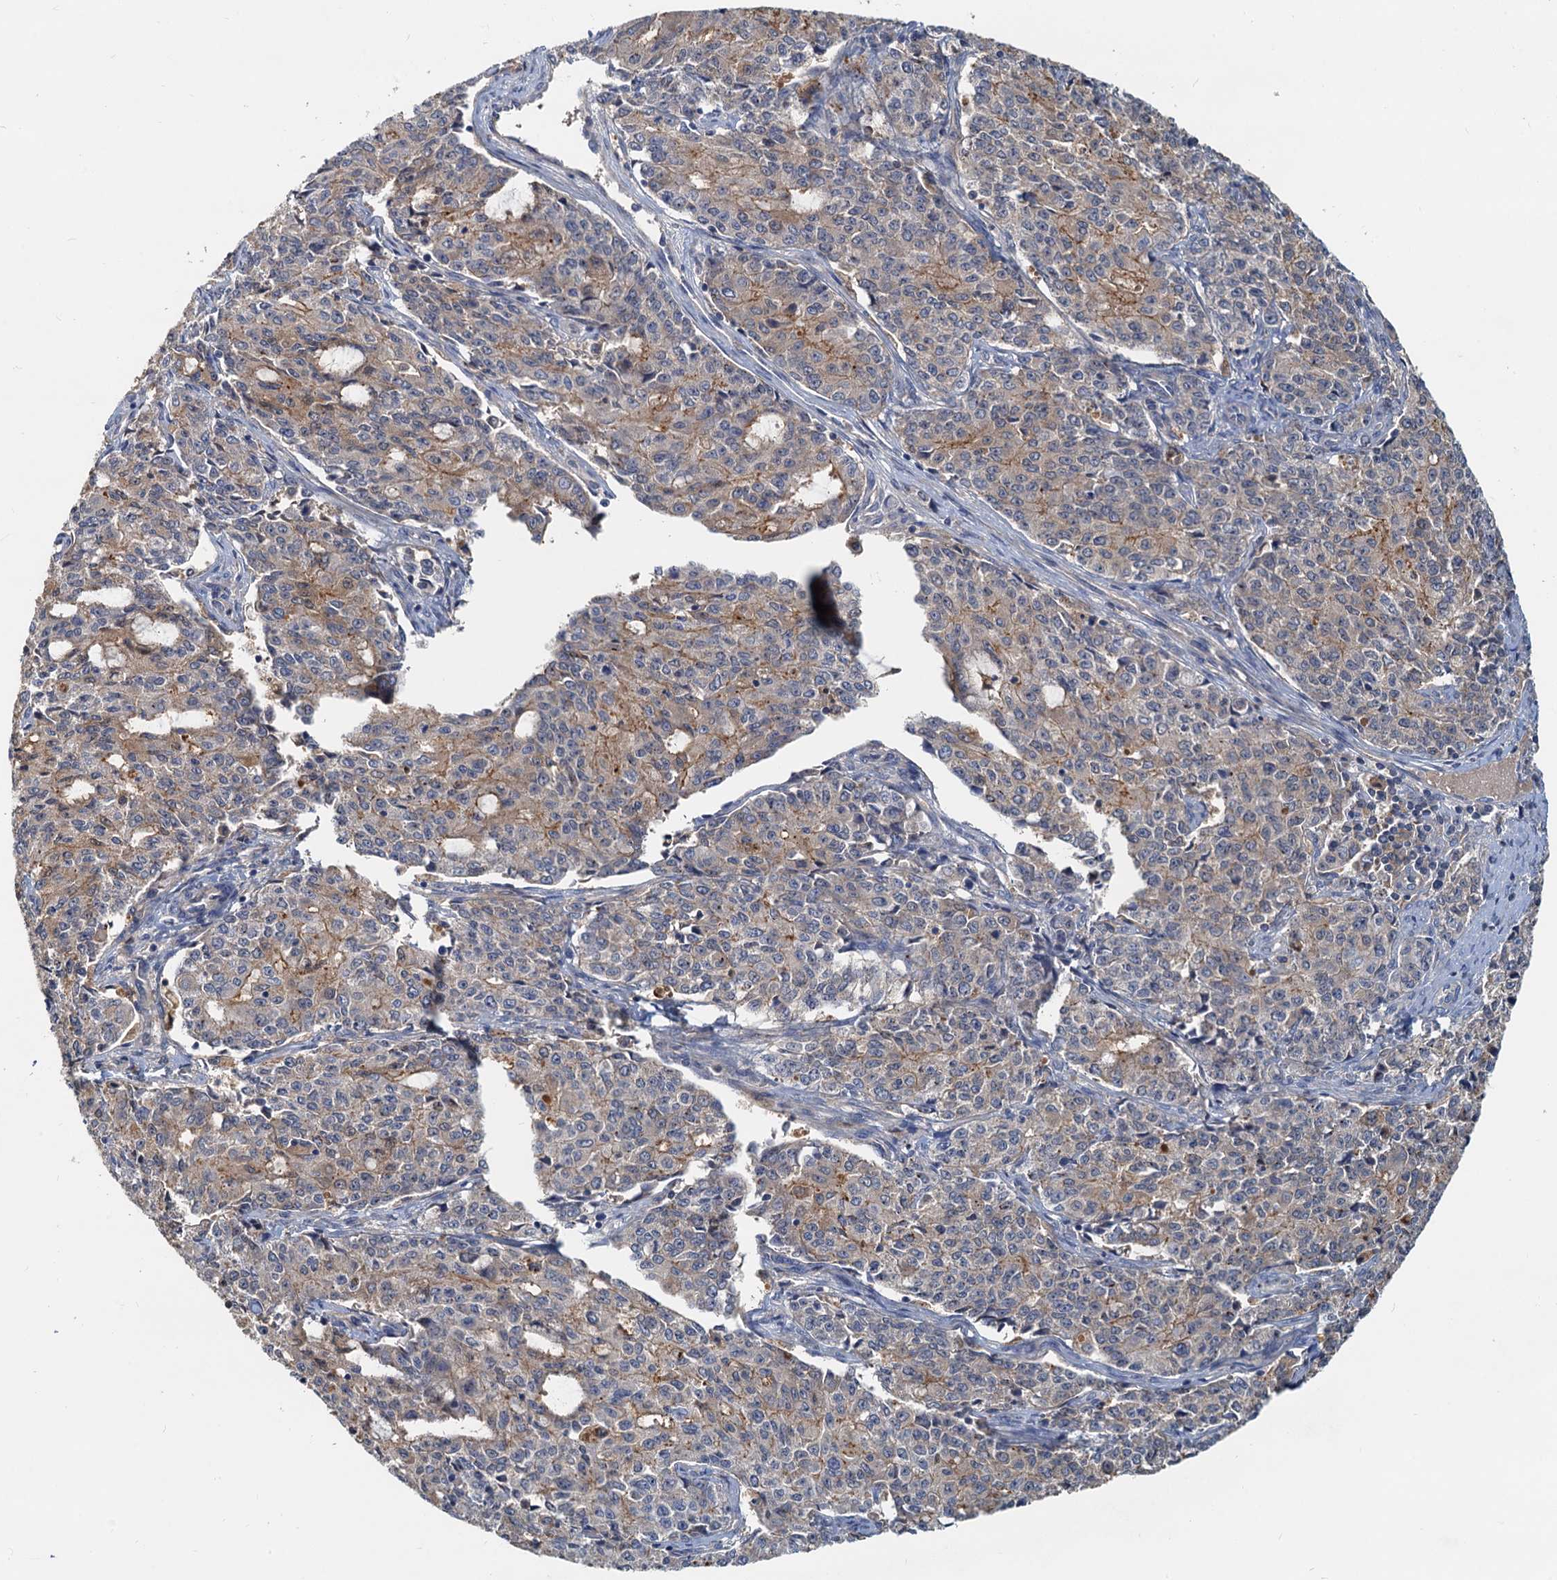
{"staining": {"intensity": "weak", "quantity": "25%-75%", "location": "cytoplasmic/membranous"}, "tissue": "endometrial cancer", "cell_type": "Tumor cells", "image_type": "cancer", "snomed": [{"axis": "morphology", "description": "Adenocarcinoma, NOS"}, {"axis": "topography", "description": "Endometrium"}], "caption": "IHC of human endometrial cancer (adenocarcinoma) shows low levels of weak cytoplasmic/membranous staining in approximately 25%-75% of tumor cells. (DAB (3,3'-diaminobenzidine) = brown stain, brightfield microscopy at high magnification).", "gene": "TOLLIP", "patient": {"sex": "female", "age": 50}}